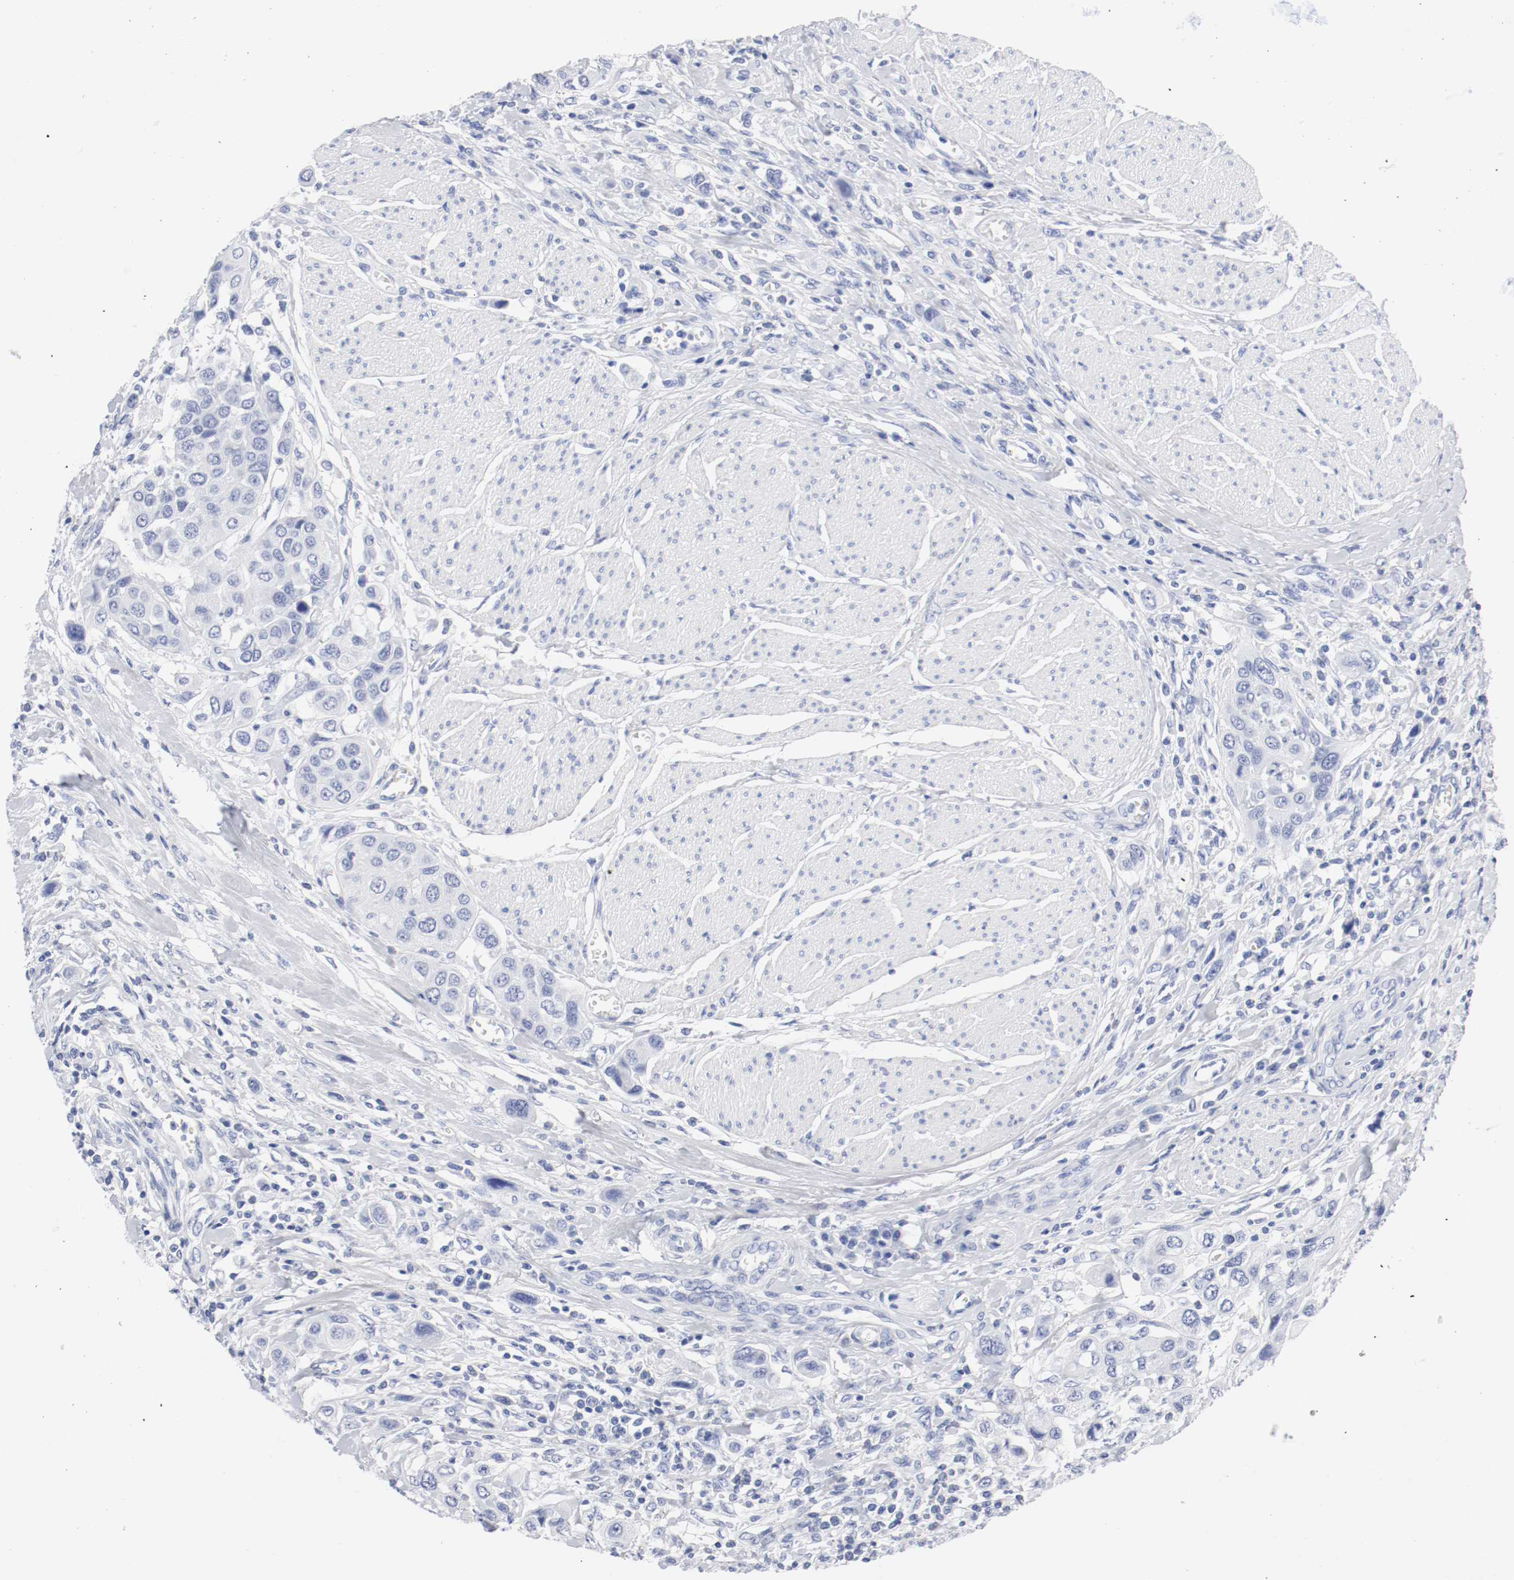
{"staining": {"intensity": "negative", "quantity": "none", "location": "none"}, "tissue": "urothelial cancer", "cell_type": "Tumor cells", "image_type": "cancer", "snomed": [{"axis": "morphology", "description": "Urothelial carcinoma, High grade"}, {"axis": "topography", "description": "Urinary bladder"}], "caption": "A high-resolution image shows immunohistochemistry (IHC) staining of urothelial carcinoma (high-grade), which displays no significant staining in tumor cells.", "gene": "GAD1", "patient": {"sex": "male", "age": 50}}